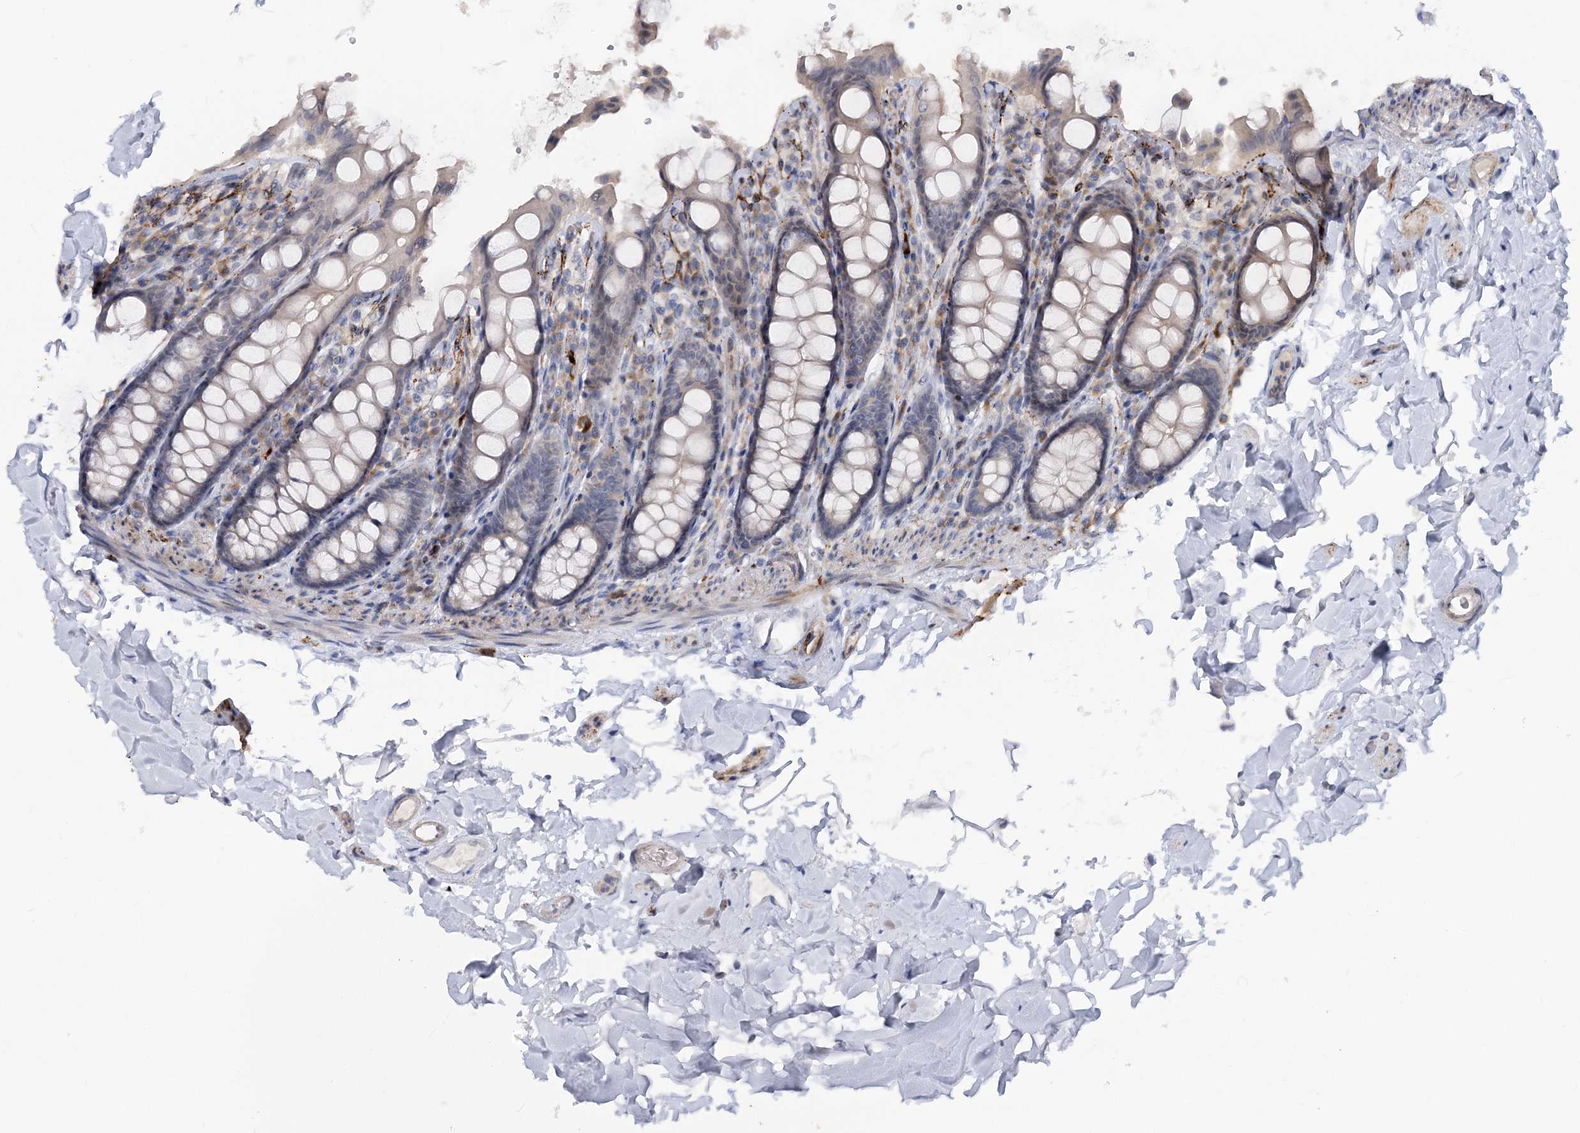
{"staining": {"intensity": "negative", "quantity": "none", "location": "none"}, "tissue": "colon", "cell_type": "Endothelial cells", "image_type": "normal", "snomed": [{"axis": "morphology", "description": "Normal tissue, NOS"}, {"axis": "topography", "description": "Colon"}, {"axis": "topography", "description": "Peripheral nerve tissue"}], "caption": "The photomicrograph exhibits no staining of endothelial cells in benign colon.", "gene": "SNED1", "patient": {"sex": "female", "age": 61}}